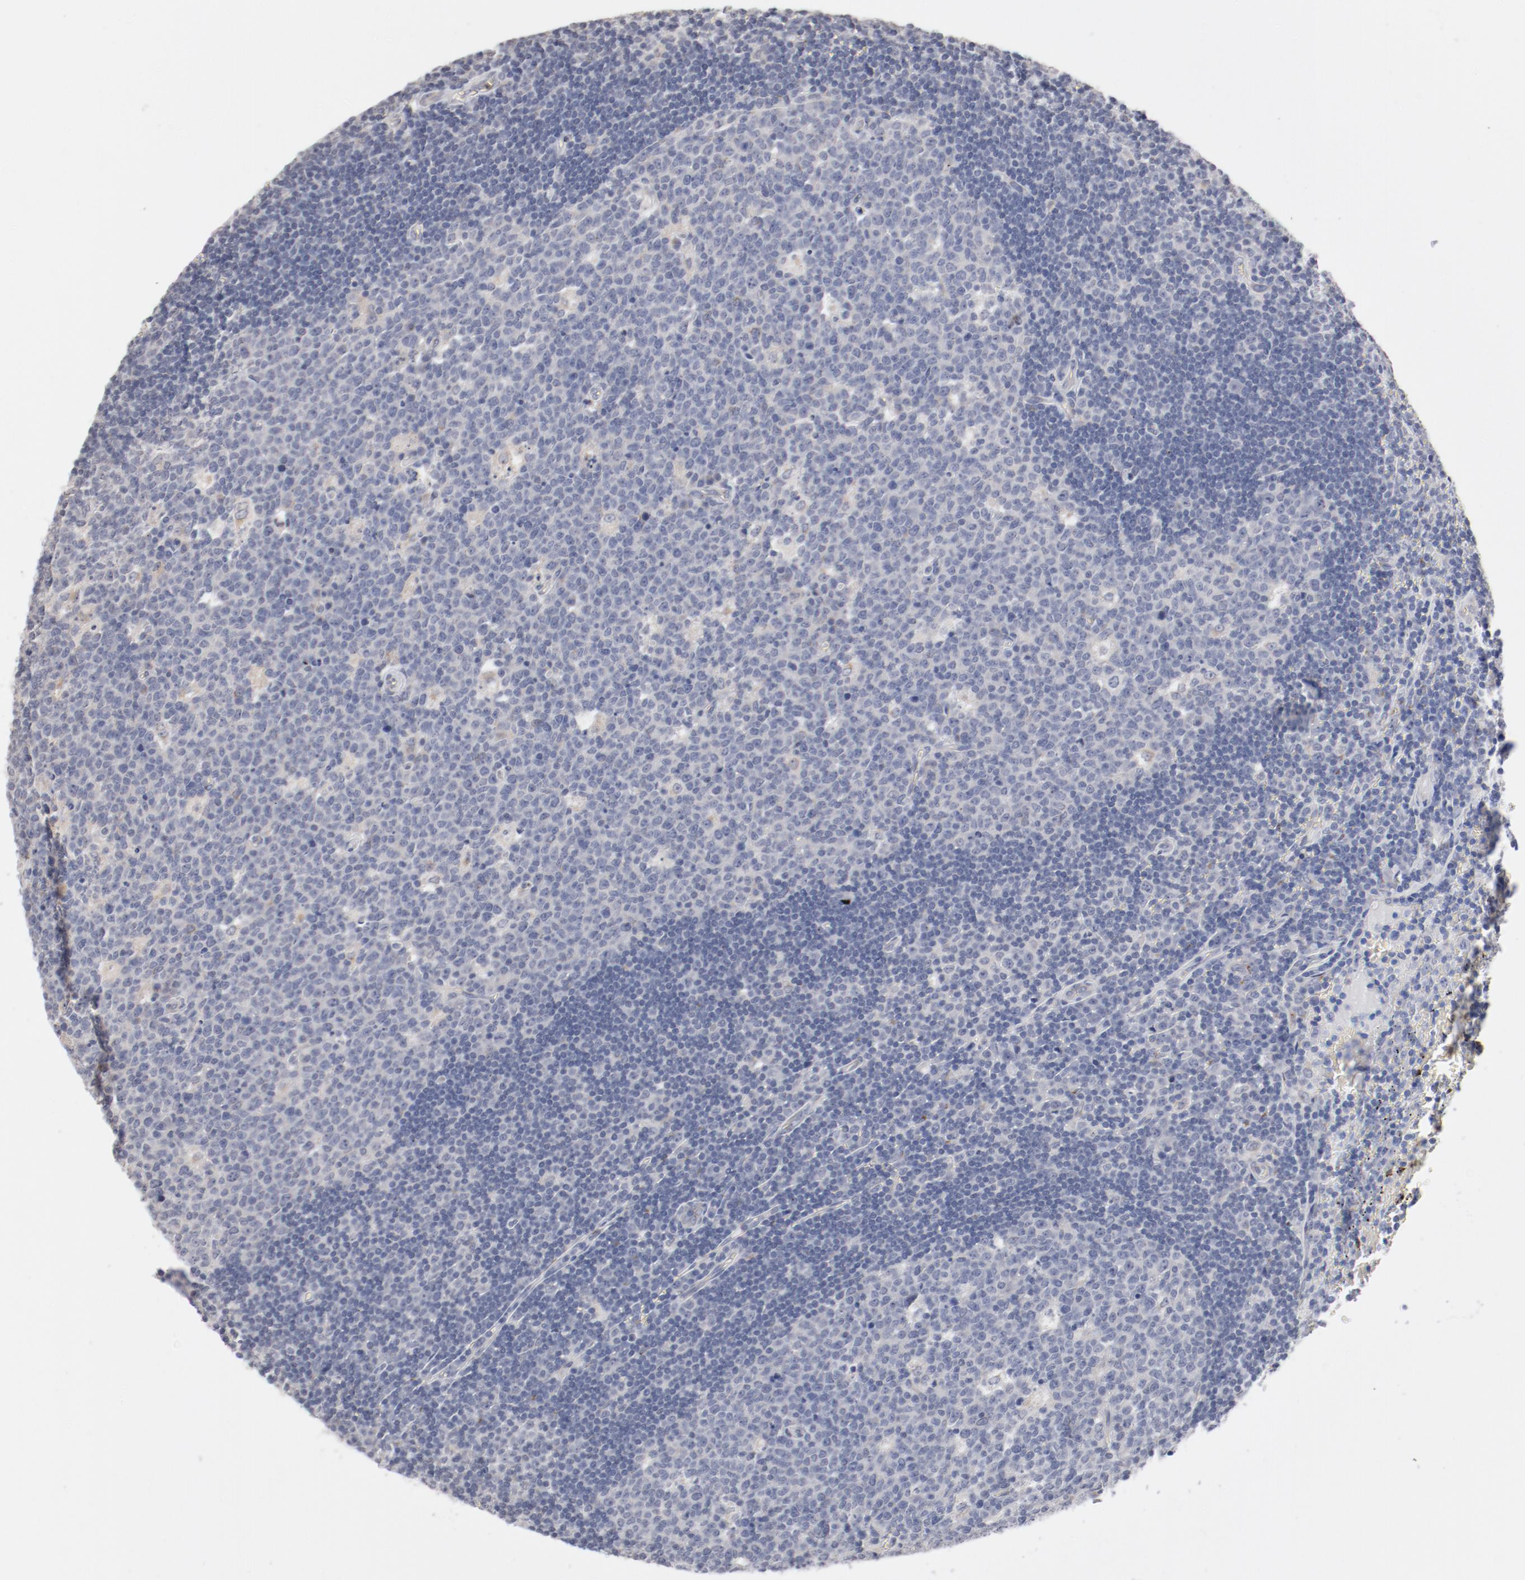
{"staining": {"intensity": "negative", "quantity": "none", "location": "none"}, "tissue": "lymph node", "cell_type": "Germinal center cells", "image_type": "normal", "snomed": [{"axis": "morphology", "description": "Normal tissue, NOS"}, {"axis": "topography", "description": "Lymph node"}, {"axis": "topography", "description": "Salivary gland"}], "caption": "Immunohistochemistry photomicrograph of unremarkable lymph node: human lymph node stained with DAB (3,3'-diaminobenzidine) exhibits no significant protein staining in germinal center cells.", "gene": "AK7", "patient": {"sex": "male", "age": 8}}